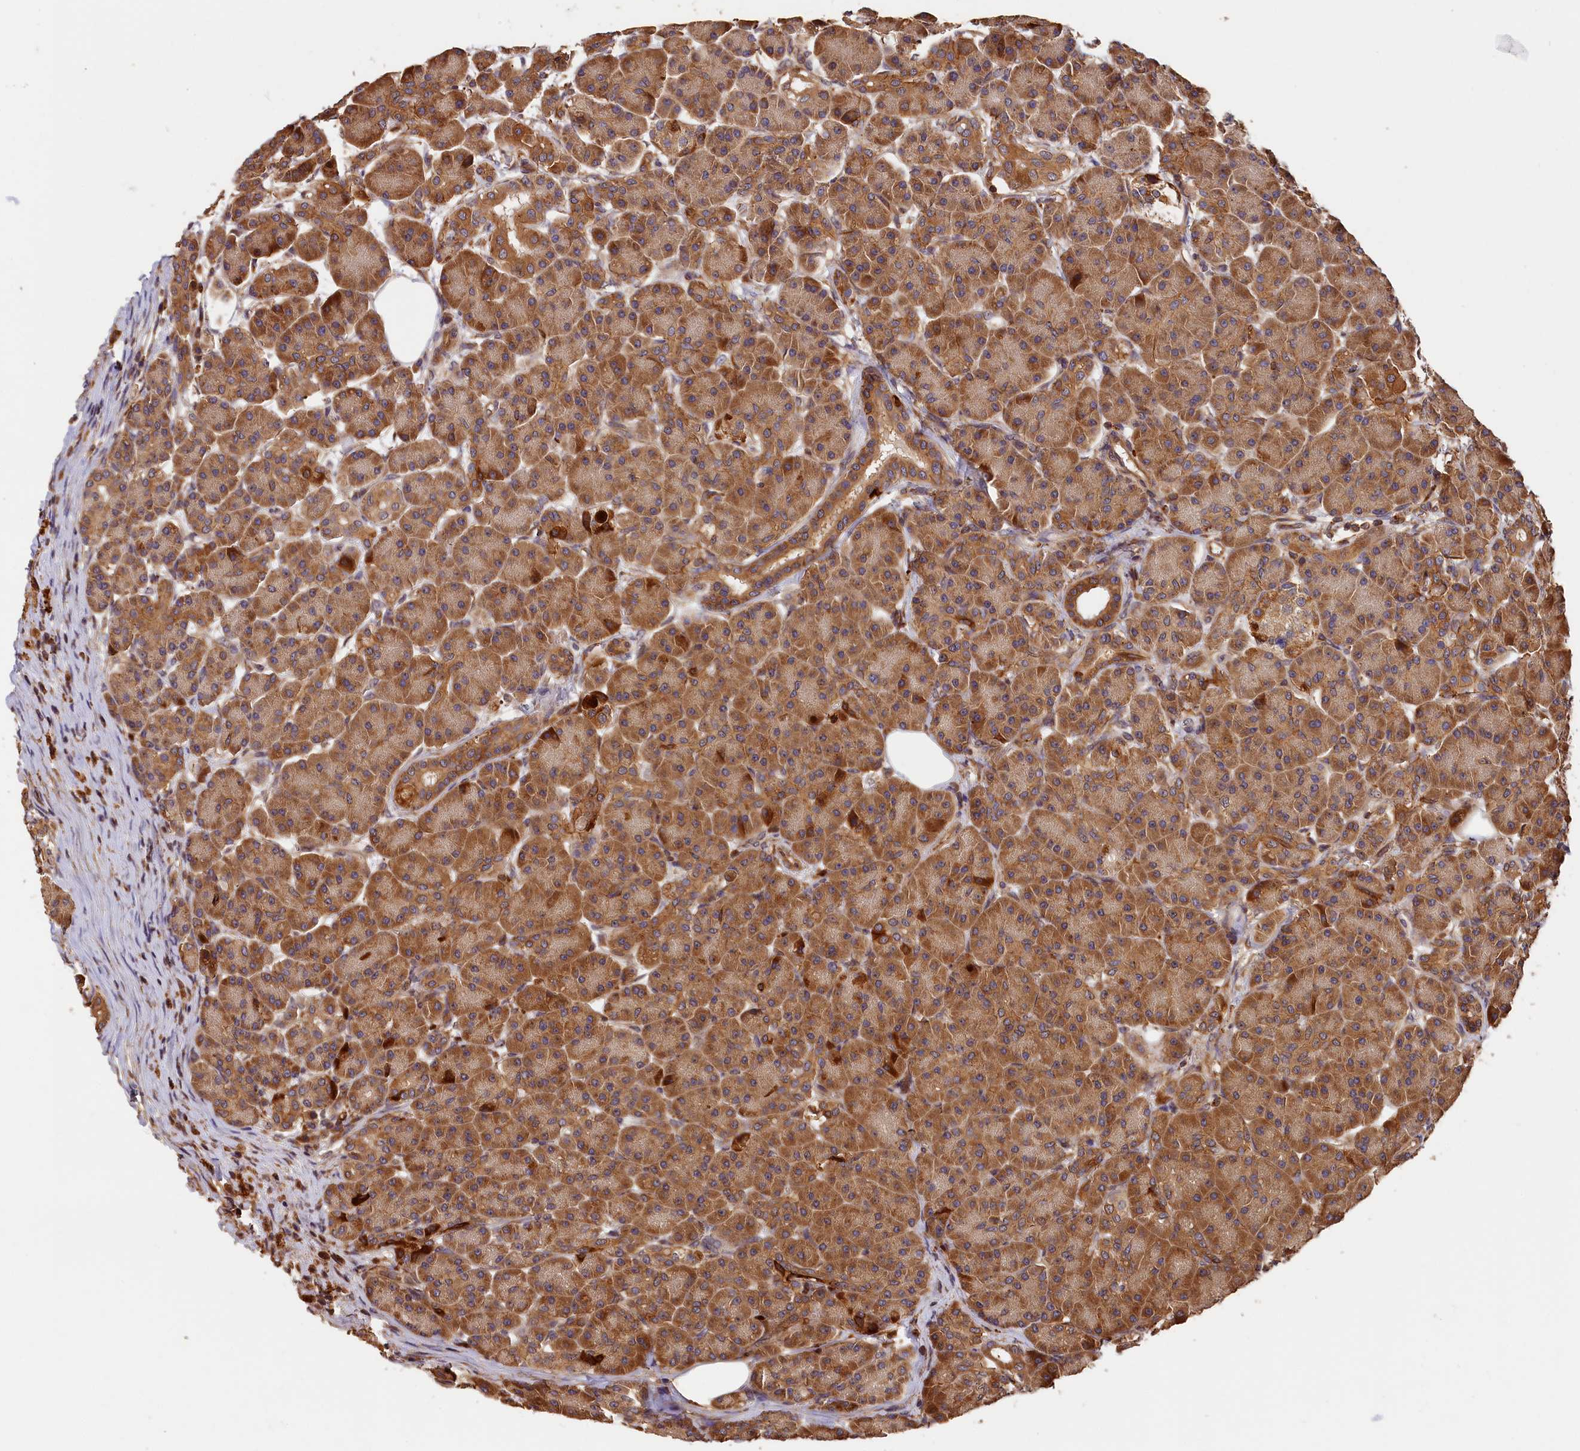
{"staining": {"intensity": "strong", "quantity": ">75%", "location": "cytoplasmic/membranous"}, "tissue": "pancreas", "cell_type": "Exocrine glandular cells", "image_type": "normal", "snomed": [{"axis": "morphology", "description": "Normal tissue, NOS"}, {"axis": "topography", "description": "Pancreas"}], "caption": "This micrograph exhibits unremarkable pancreas stained with immunohistochemistry to label a protein in brown. The cytoplasmic/membranous of exocrine glandular cells show strong positivity for the protein. Nuclei are counter-stained blue.", "gene": "HMOX2", "patient": {"sex": "male", "age": 63}}